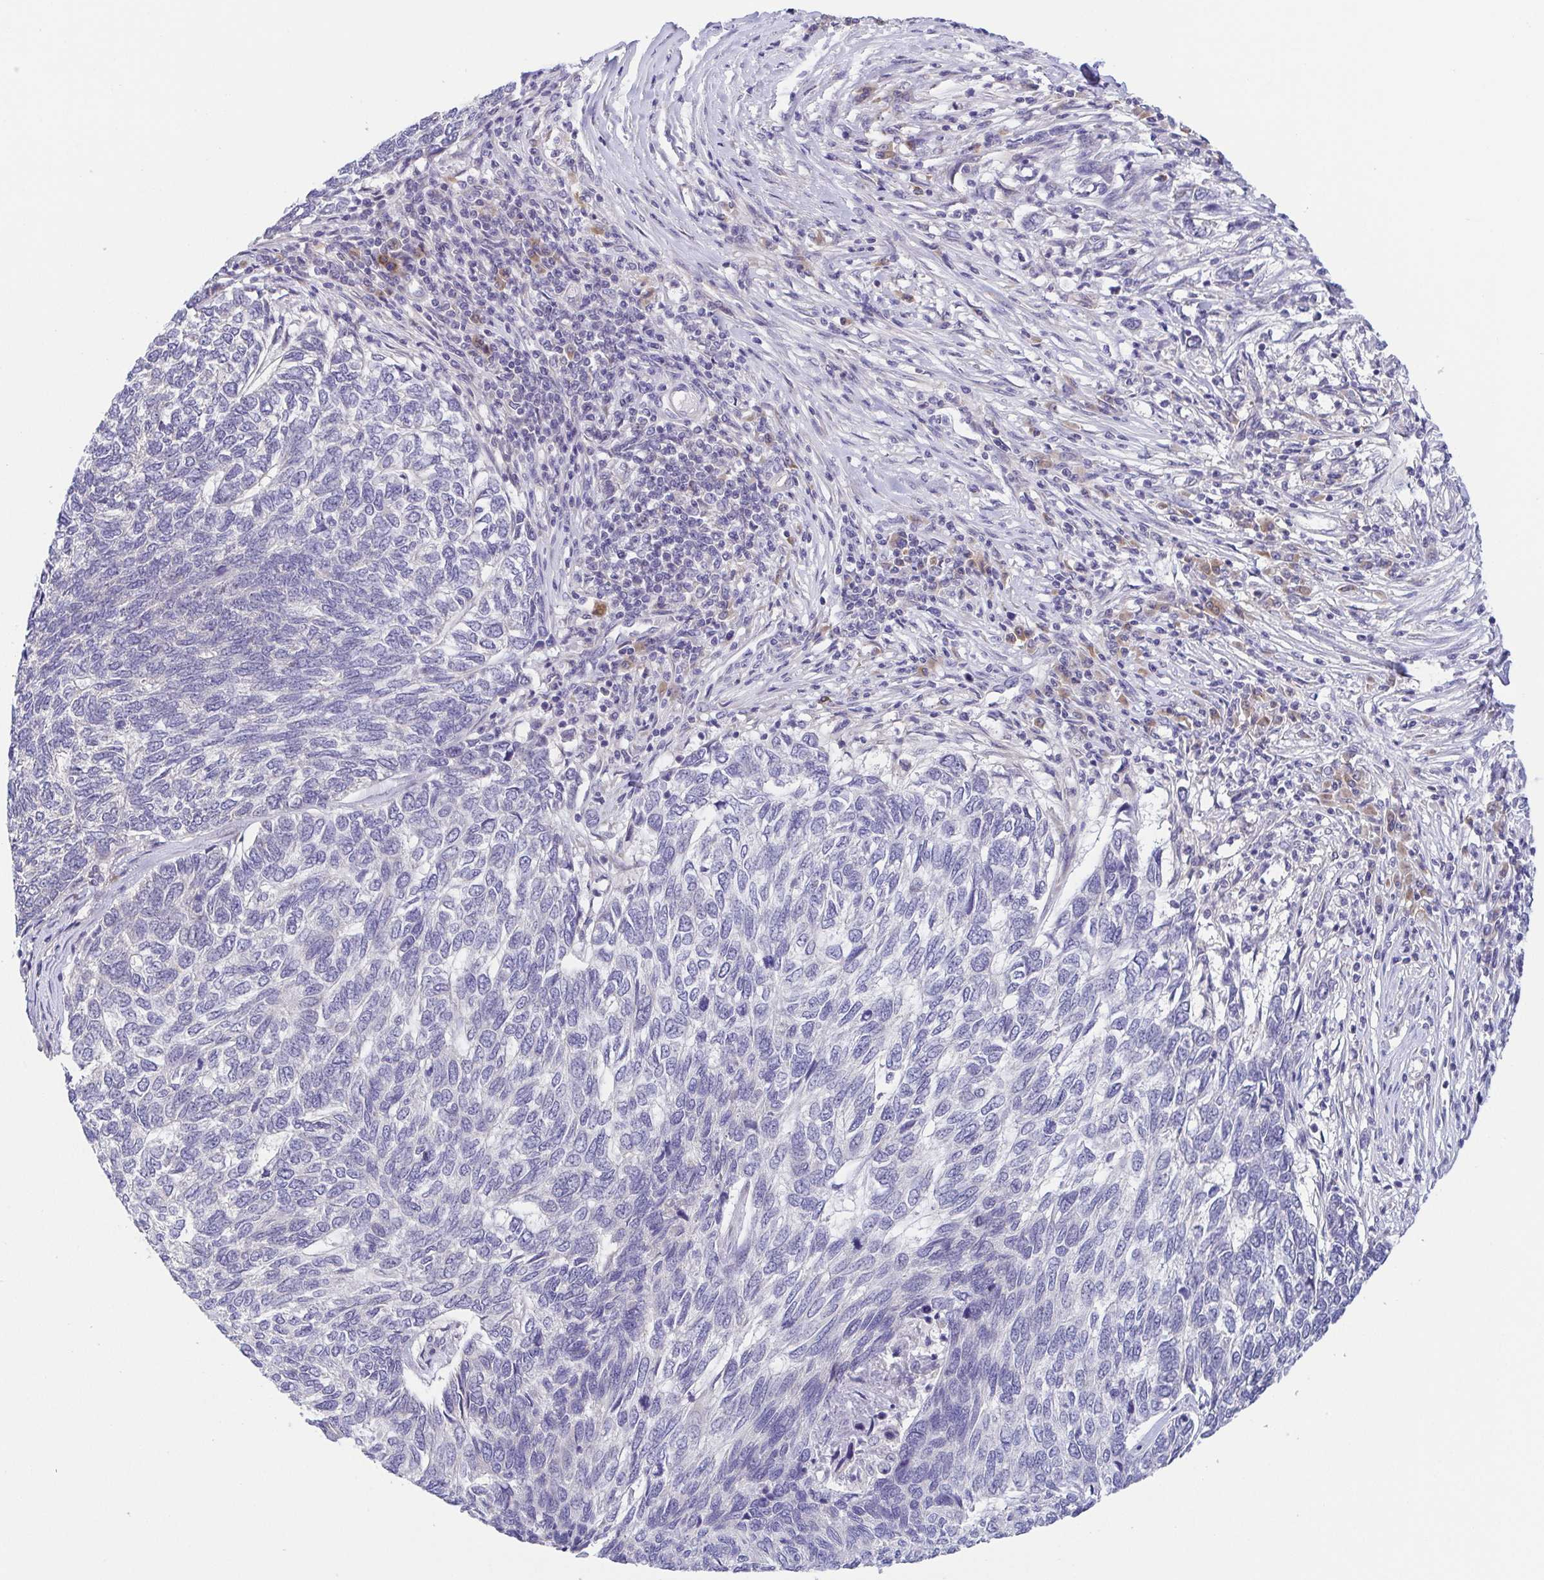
{"staining": {"intensity": "negative", "quantity": "none", "location": "none"}, "tissue": "skin cancer", "cell_type": "Tumor cells", "image_type": "cancer", "snomed": [{"axis": "morphology", "description": "Basal cell carcinoma"}, {"axis": "topography", "description": "Skin"}], "caption": "This is an IHC photomicrograph of human basal cell carcinoma (skin). There is no expression in tumor cells.", "gene": "BCL2L1", "patient": {"sex": "female", "age": 65}}